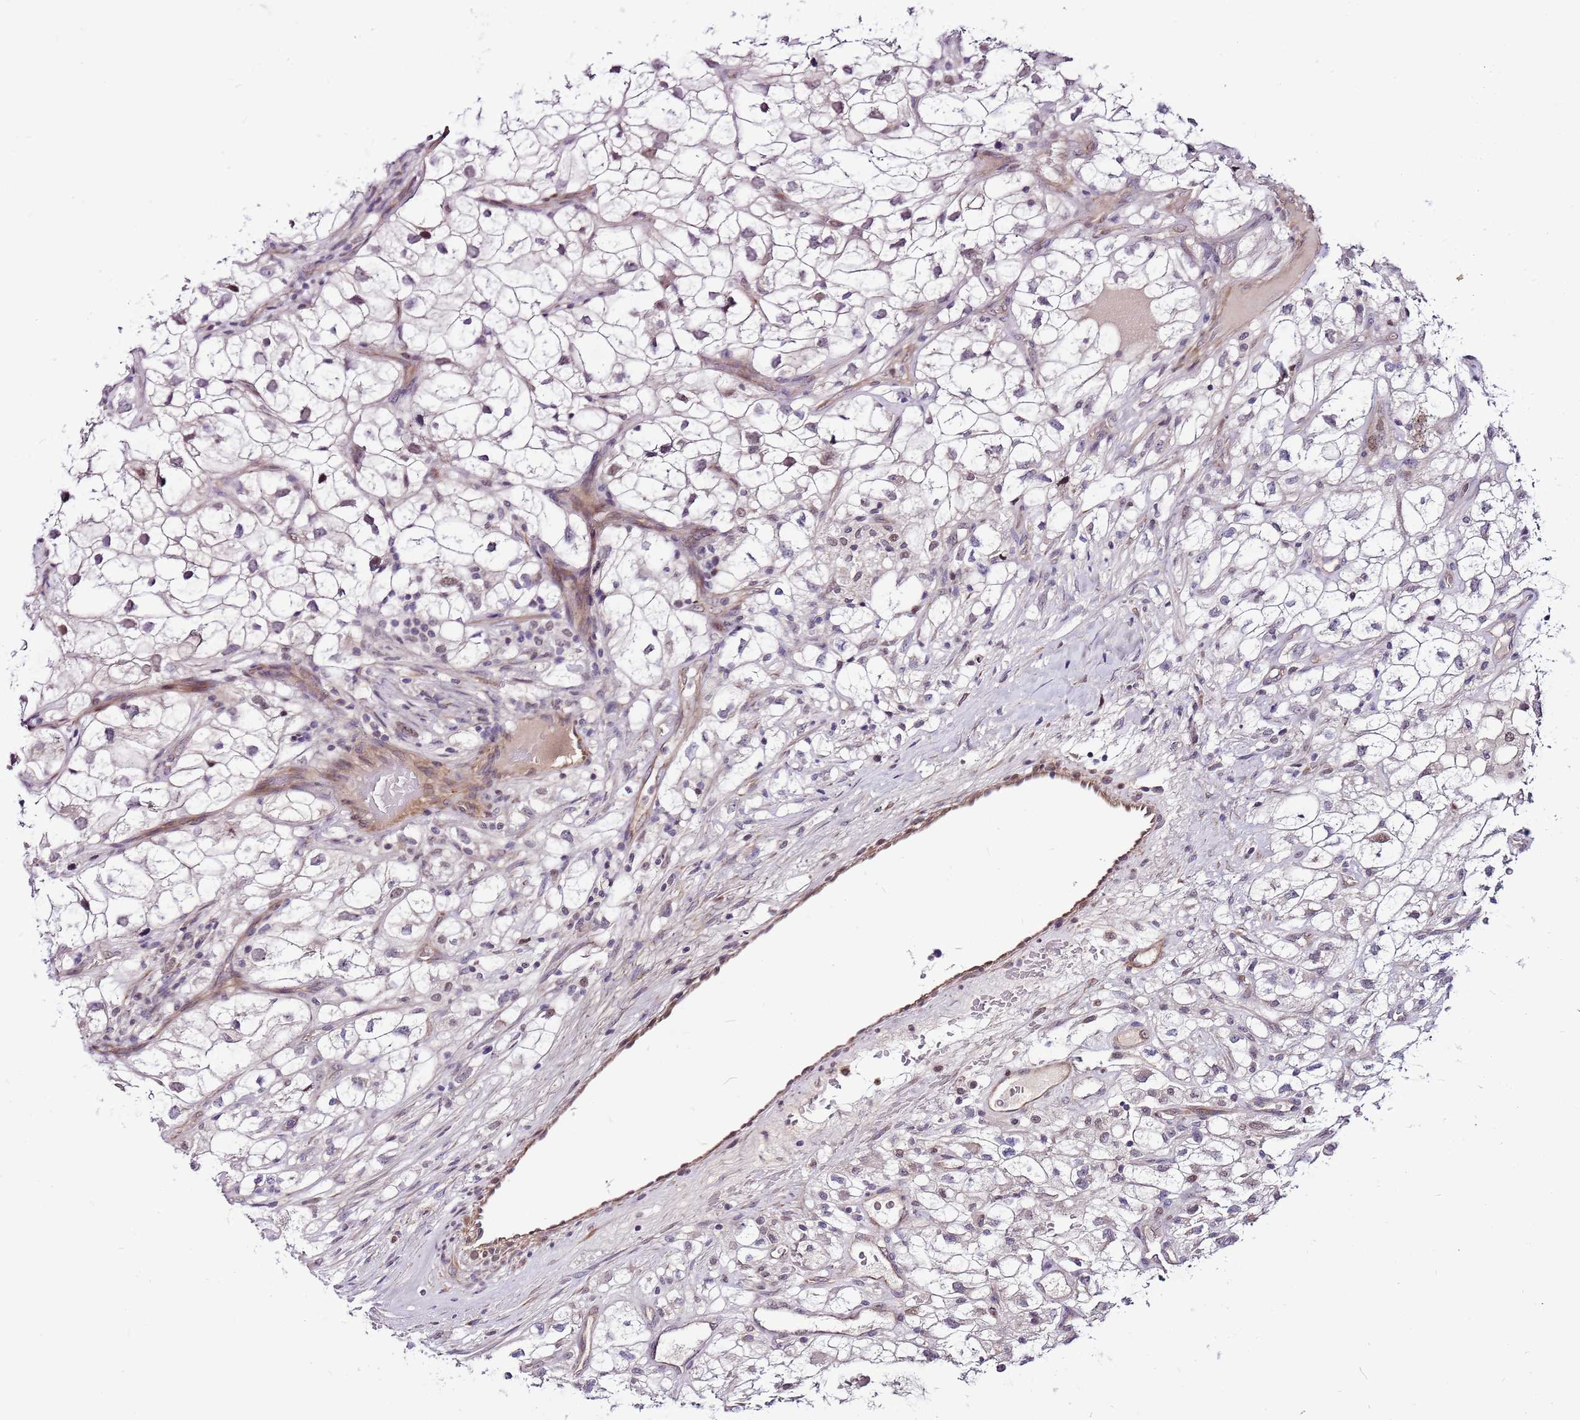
{"staining": {"intensity": "negative", "quantity": "none", "location": "none"}, "tissue": "renal cancer", "cell_type": "Tumor cells", "image_type": "cancer", "snomed": [{"axis": "morphology", "description": "Adenocarcinoma, NOS"}, {"axis": "topography", "description": "Kidney"}], "caption": "Tumor cells show no significant staining in renal adenocarcinoma.", "gene": "POLE3", "patient": {"sex": "male", "age": 59}}